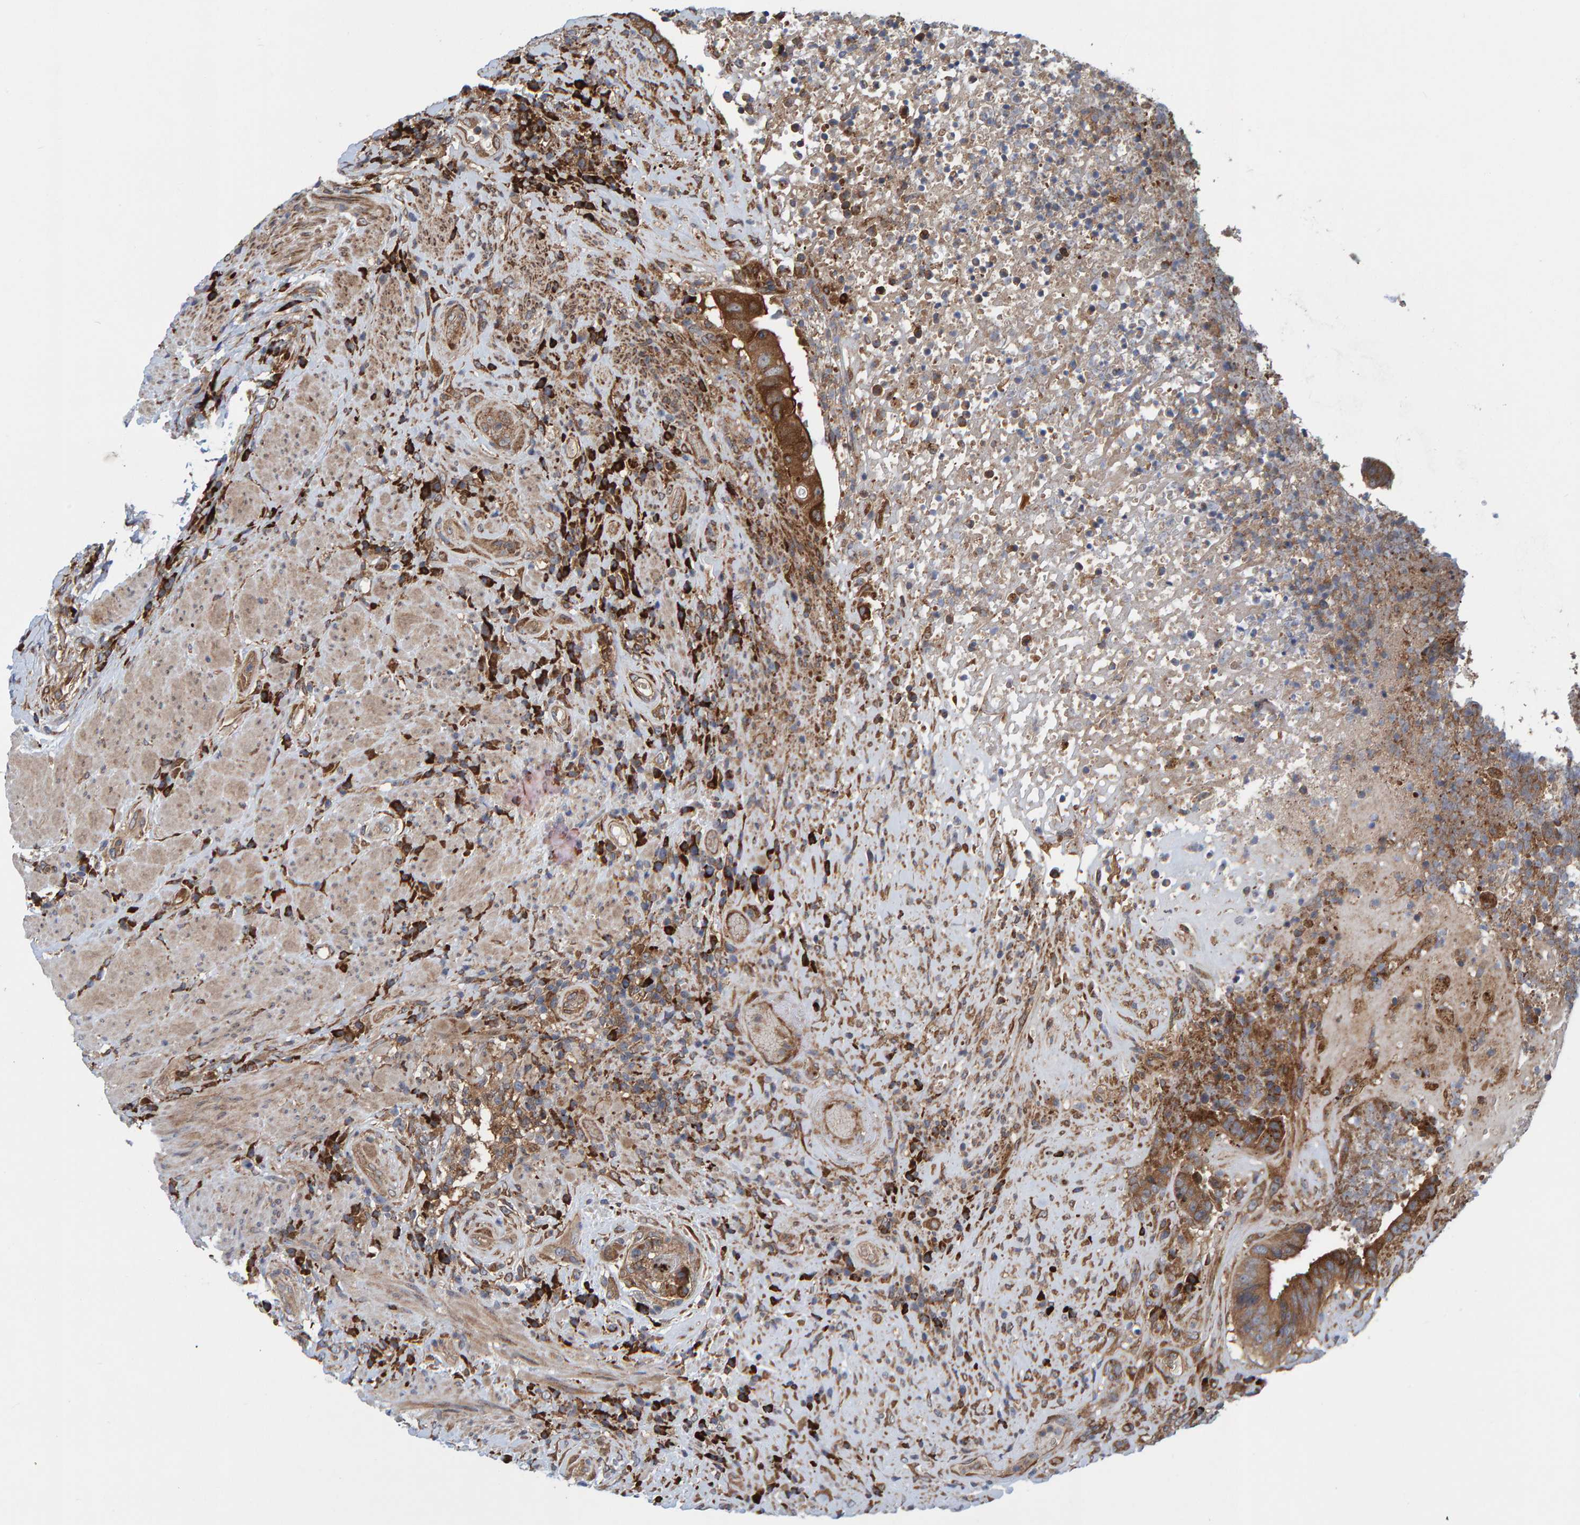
{"staining": {"intensity": "moderate", "quantity": ">75%", "location": "cytoplasmic/membranous"}, "tissue": "colorectal cancer", "cell_type": "Tumor cells", "image_type": "cancer", "snomed": [{"axis": "morphology", "description": "Adenocarcinoma, NOS"}, {"axis": "topography", "description": "Rectum"}], "caption": "Protein expression analysis of human adenocarcinoma (colorectal) reveals moderate cytoplasmic/membranous expression in about >75% of tumor cells.", "gene": "KIAA0753", "patient": {"sex": "male", "age": 72}}